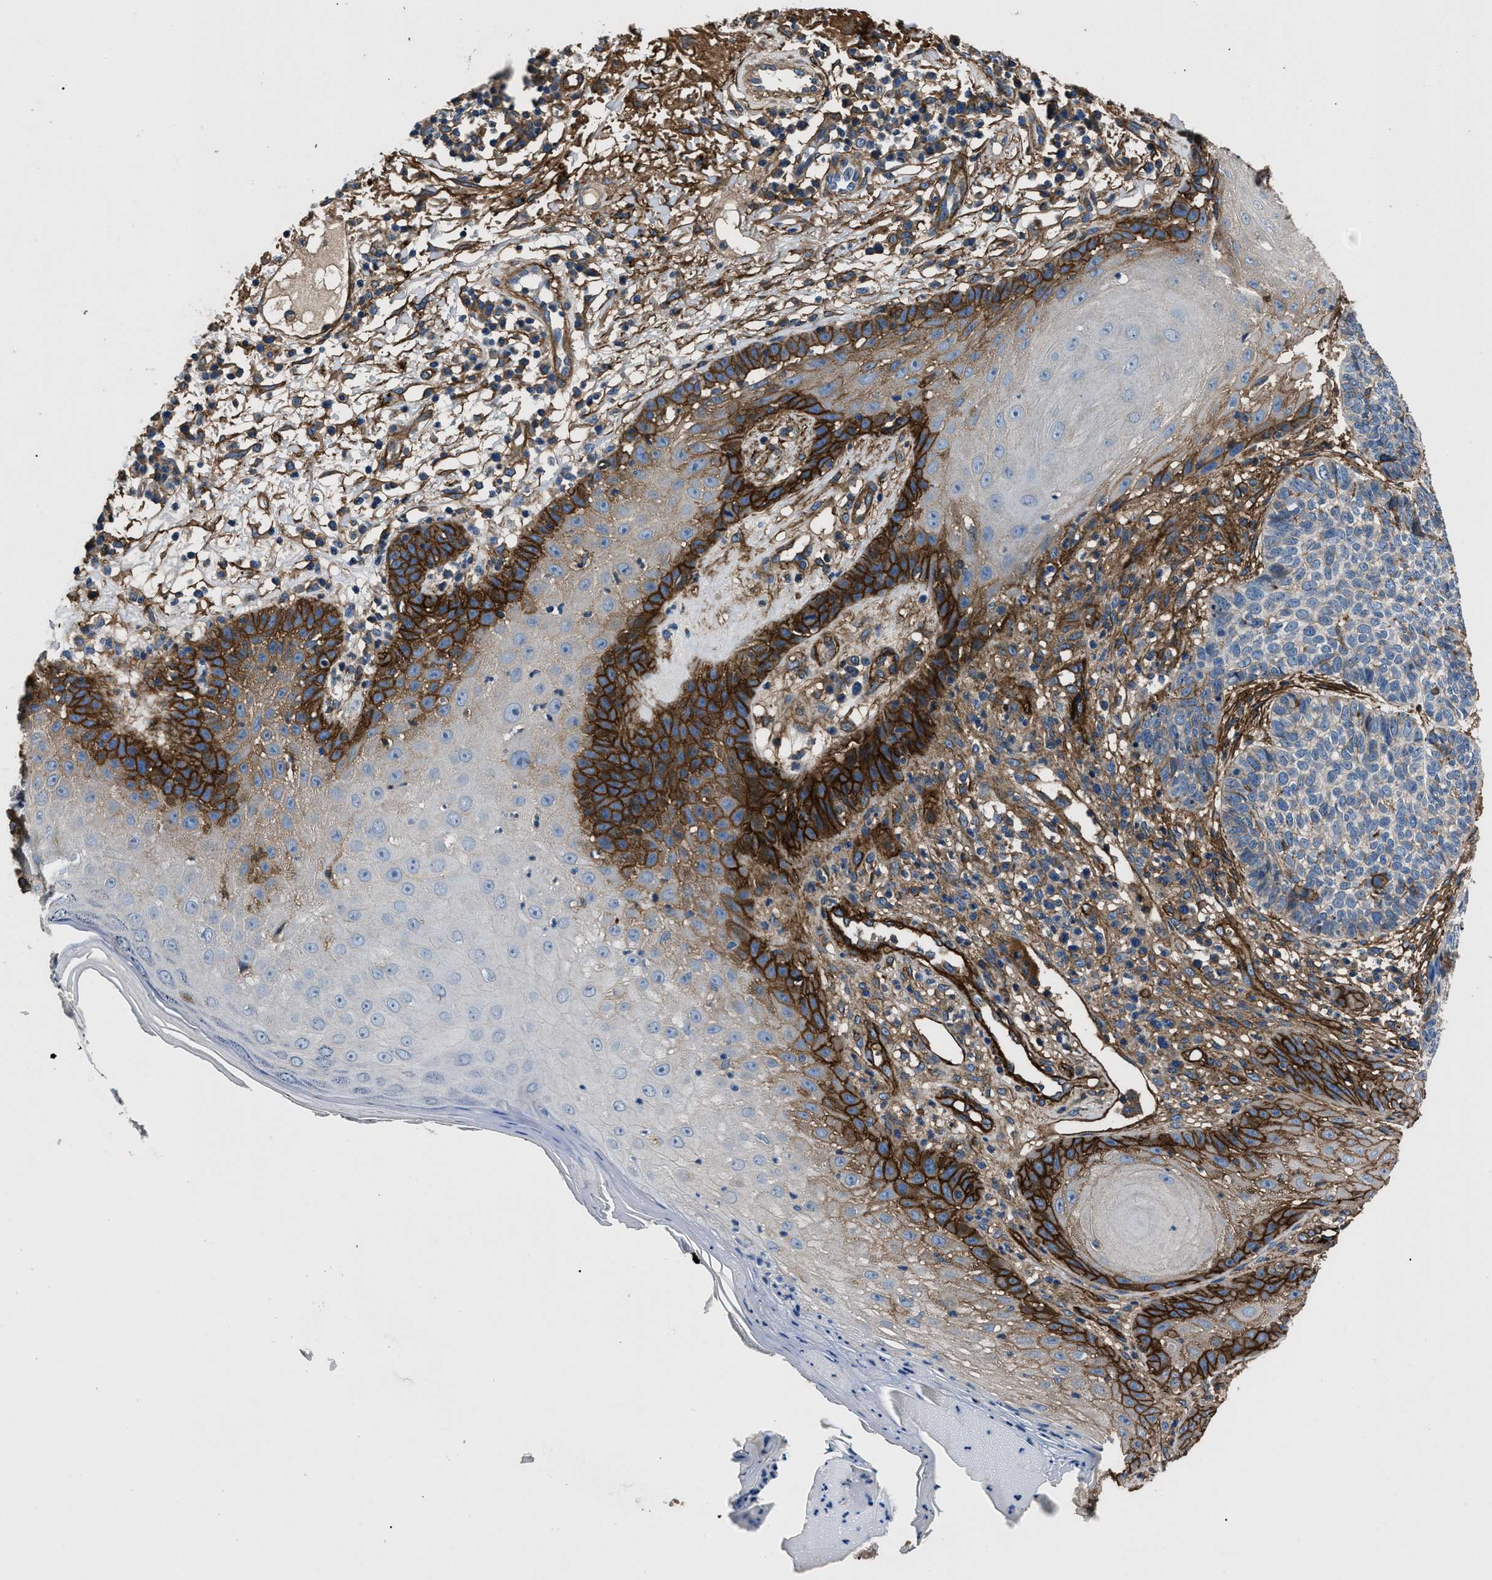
{"staining": {"intensity": "negative", "quantity": "none", "location": "none"}, "tissue": "skin cancer", "cell_type": "Tumor cells", "image_type": "cancer", "snomed": [{"axis": "morphology", "description": "Normal tissue, NOS"}, {"axis": "morphology", "description": "Basal cell carcinoma"}, {"axis": "topography", "description": "Skin"}], "caption": "Skin basal cell carcinoma stained for a protein using IHC exhibits no expression tumor cells.", "gene": "CD276", "patient": {"sex": "male", "age": 79}}